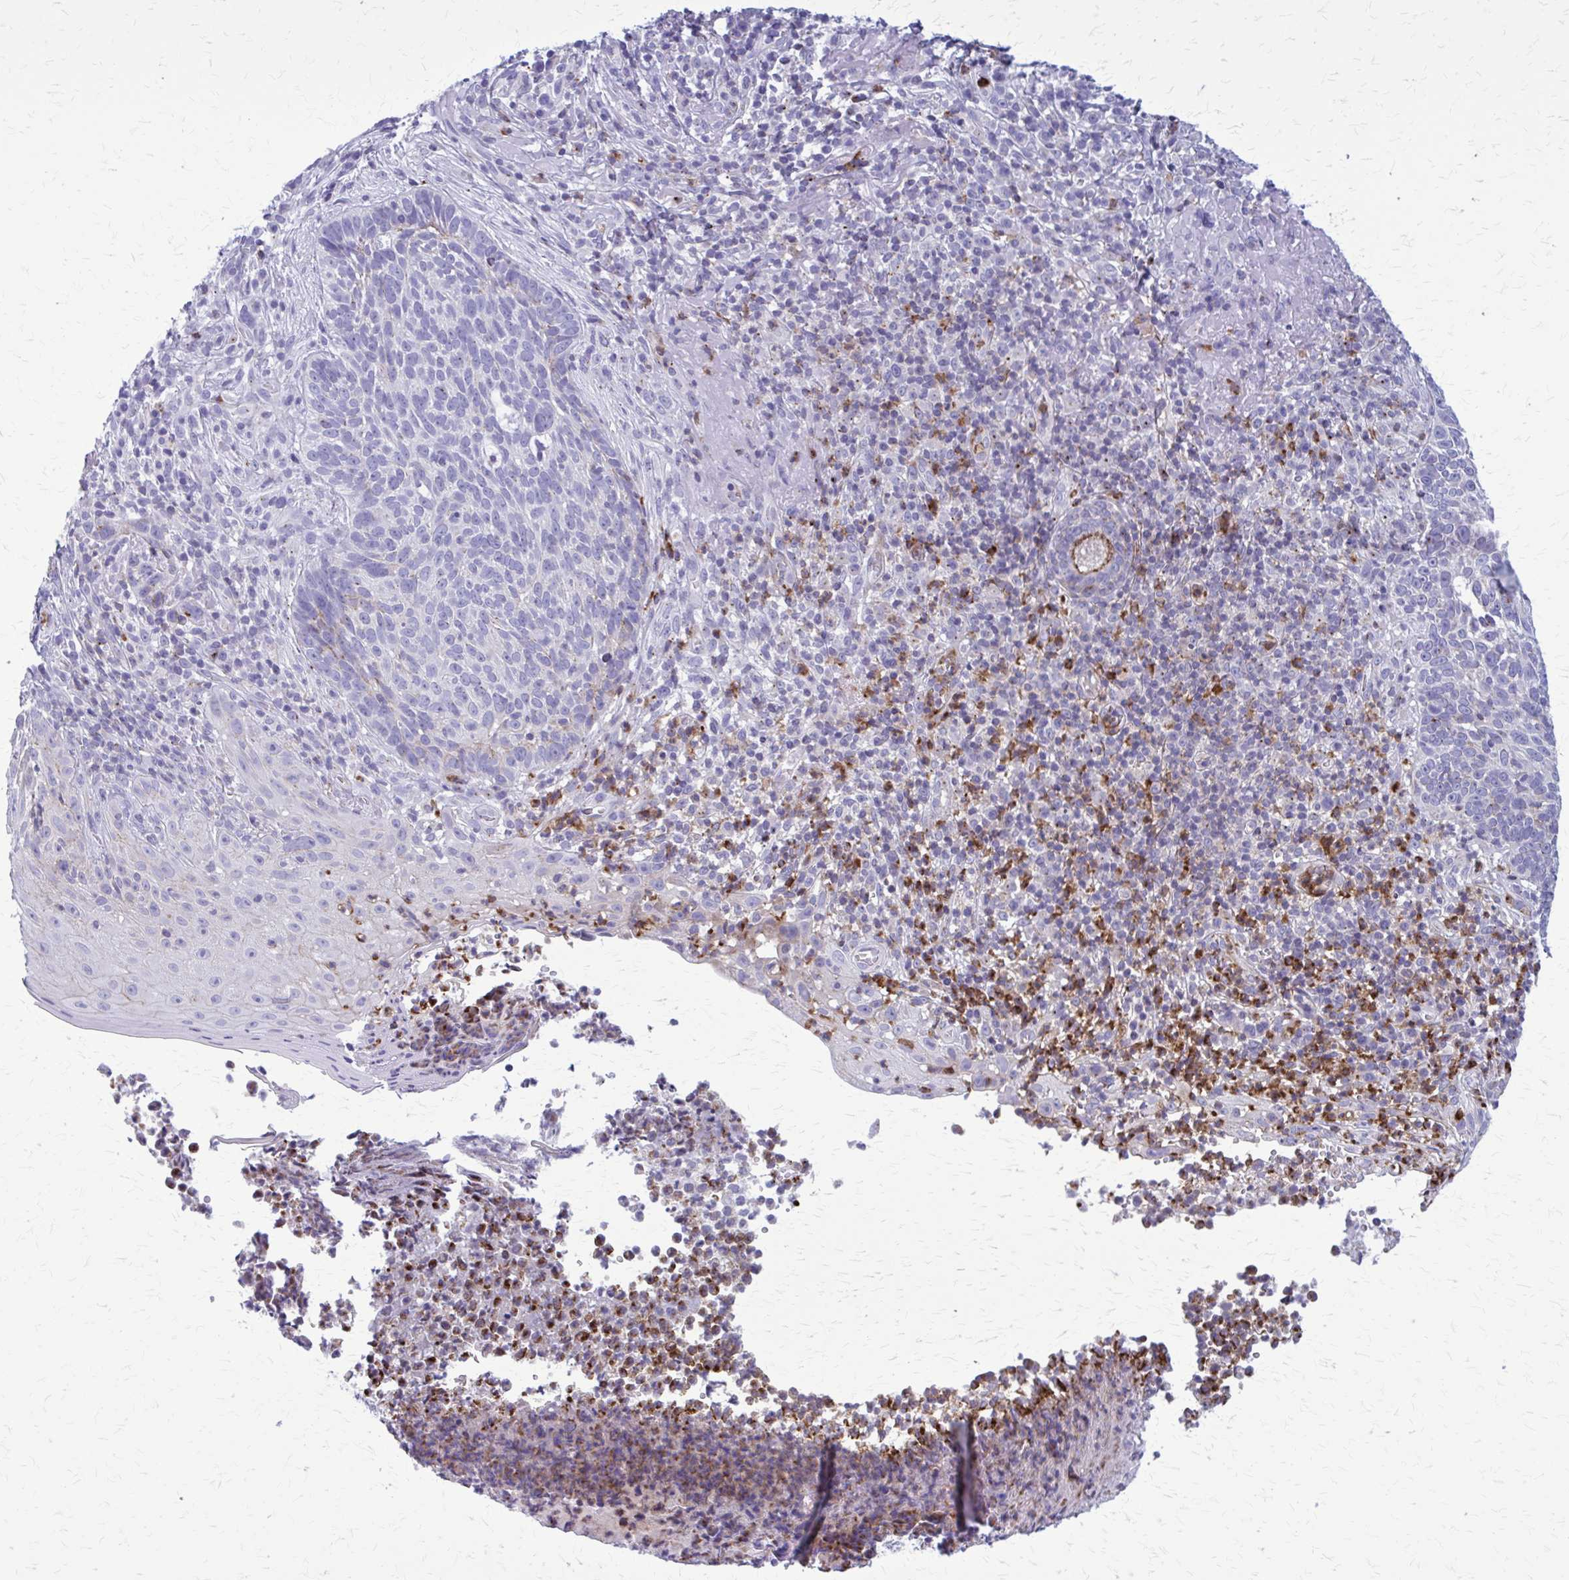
{"staining": {"intensity": "negative", "quantity": "none", "location": "none"}, "tissue": "skin cancer", "cell_type": "Tumor cells", "image_type": "cancer", "snomed": [{"axis": "morphology", "description": "Basal cell carcinoma"}, {"axis": "topography", "description": "Skin"}, {"axis": "topography", "description": "Skin of face"}], "caption": "This is an immunohistochemistry photomicrograph of skin cancer (basal cell carcinoma). There is no positivity in tumor cells.", "gene": "PEDS1", "patient": {"sex": "female", "age": 95}}